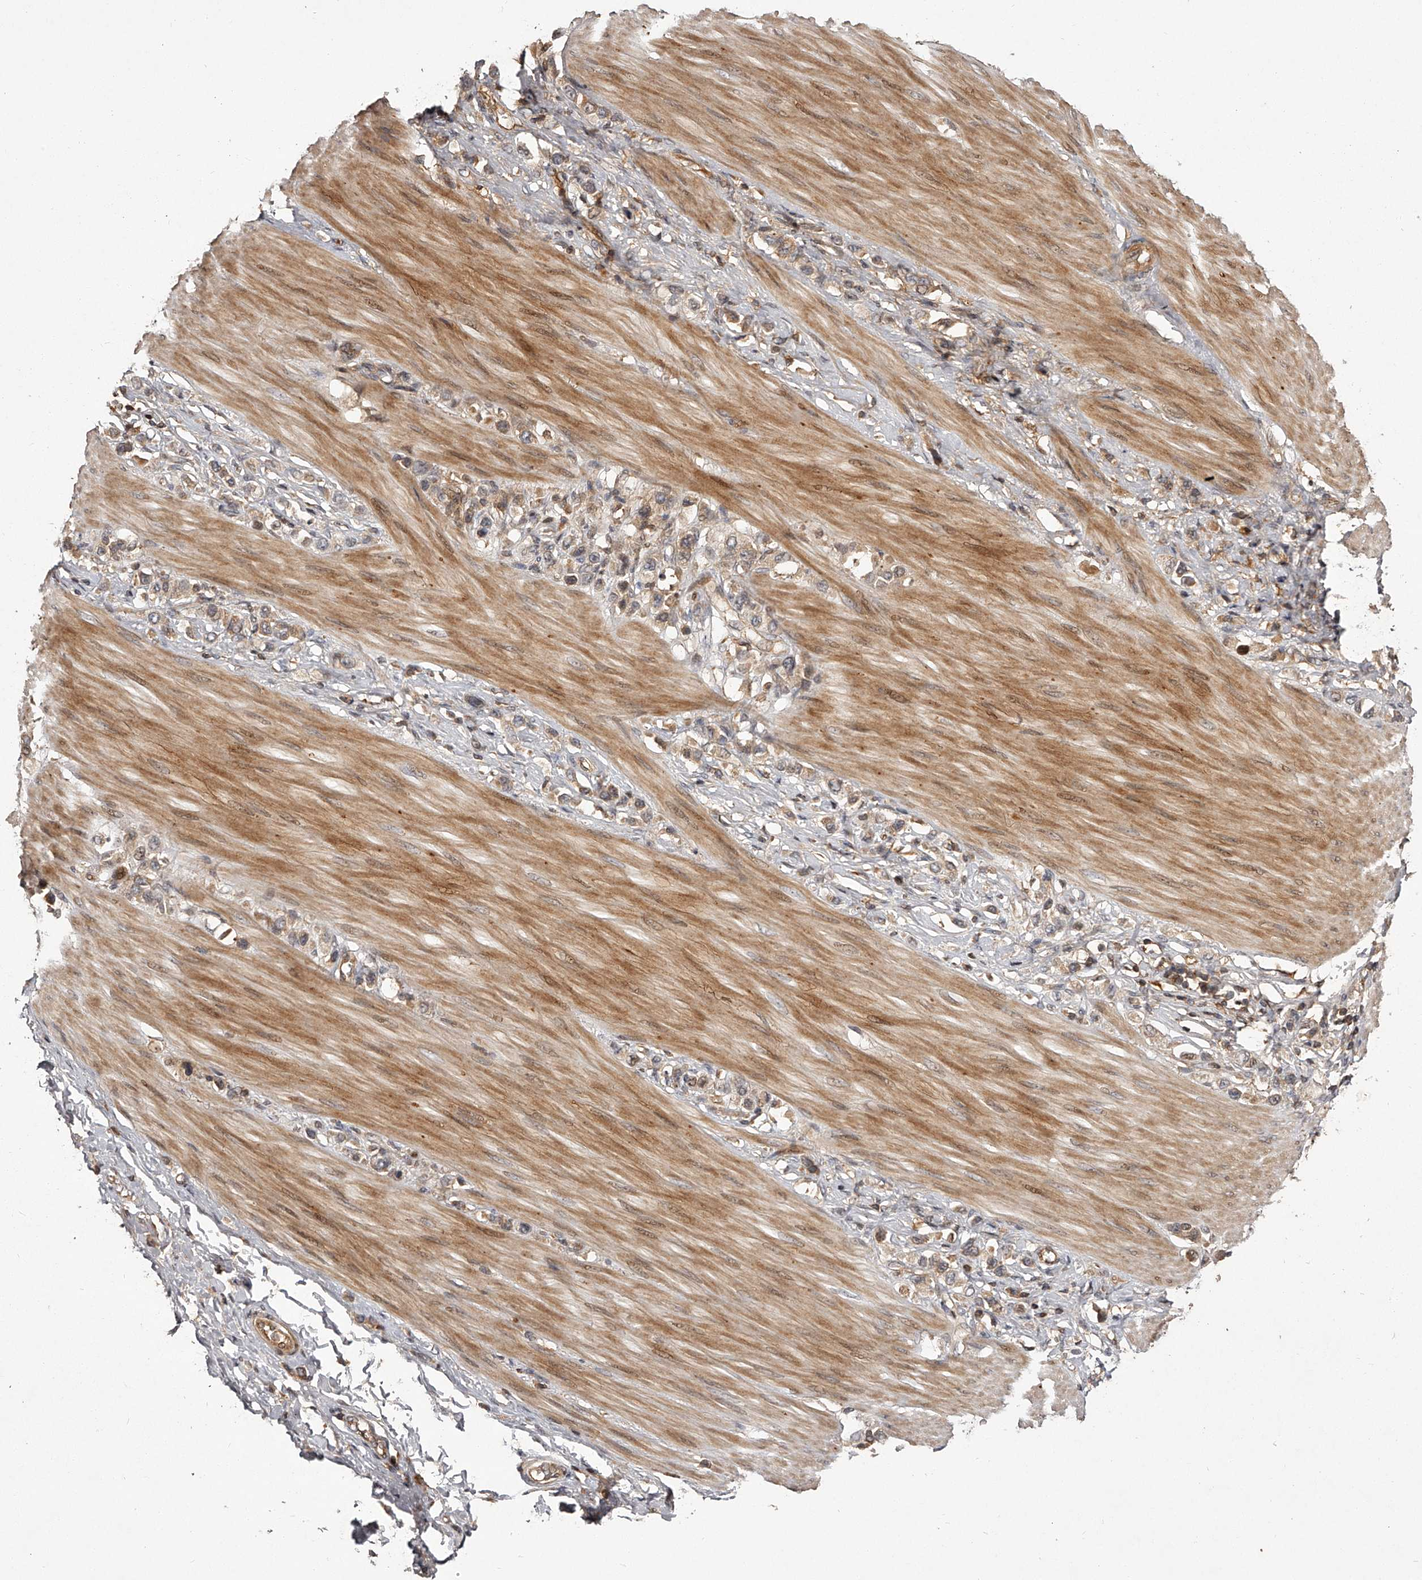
{"staining": {"intensity": "weak", "quantity": ">75%", "location": "cytoplasmic/membranous"}, "tissue": "stomach cancer", "cell_type": "Tumor cells", "image_type": "cancer", "snomed": [{"axis": "morphology", "description": "Adenocarcinoma, NOS"}, {"axis": "topography", "description": "Stomach"}], "caption": "Adenocarcinoma (stomach) stained with a protein marker demonstrates weak staining in tumor cells.", "gene": "CRYZL1", "patient": {"sex": "female", "age": 65}}